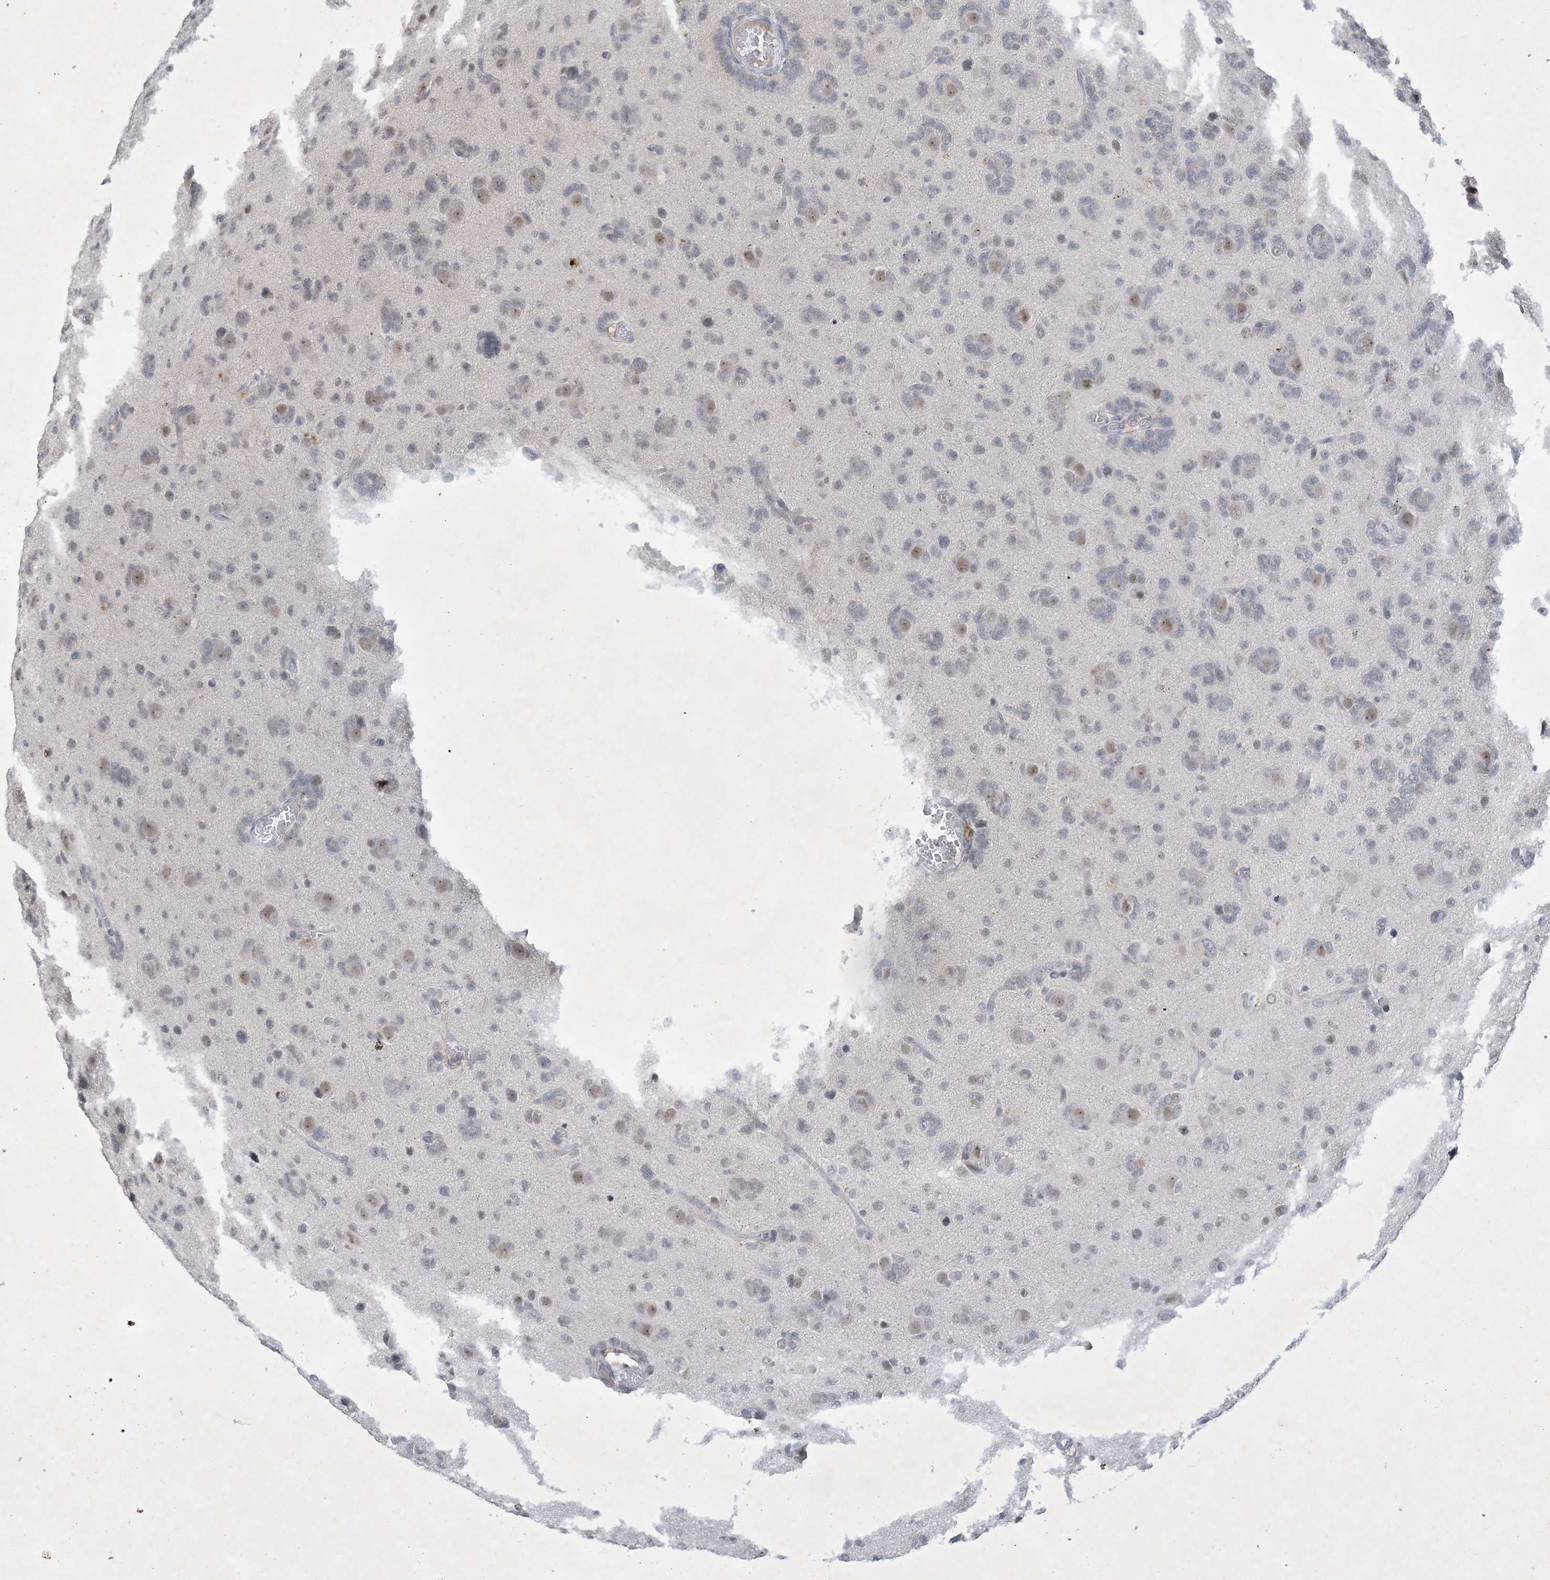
{"staining": {"intensity": "negative", "quantity": "none", "location": "none"}, "tissue": "glioma", "cell_type": "Tumor cells", "image_type": "cancer", "snomed": [{"axis": "morphology", "description": "Glioma, malignant, High grade"}, {"axis": "topography", "description": "Brain"}], "caption": "This is a photomicrograph of immunohistochemistry staining of malignant glioma (high-grade), which shows no positivity in tumor cells.", "gene": "ZNF674", "patient": {"sex": "female", "age": 59}}